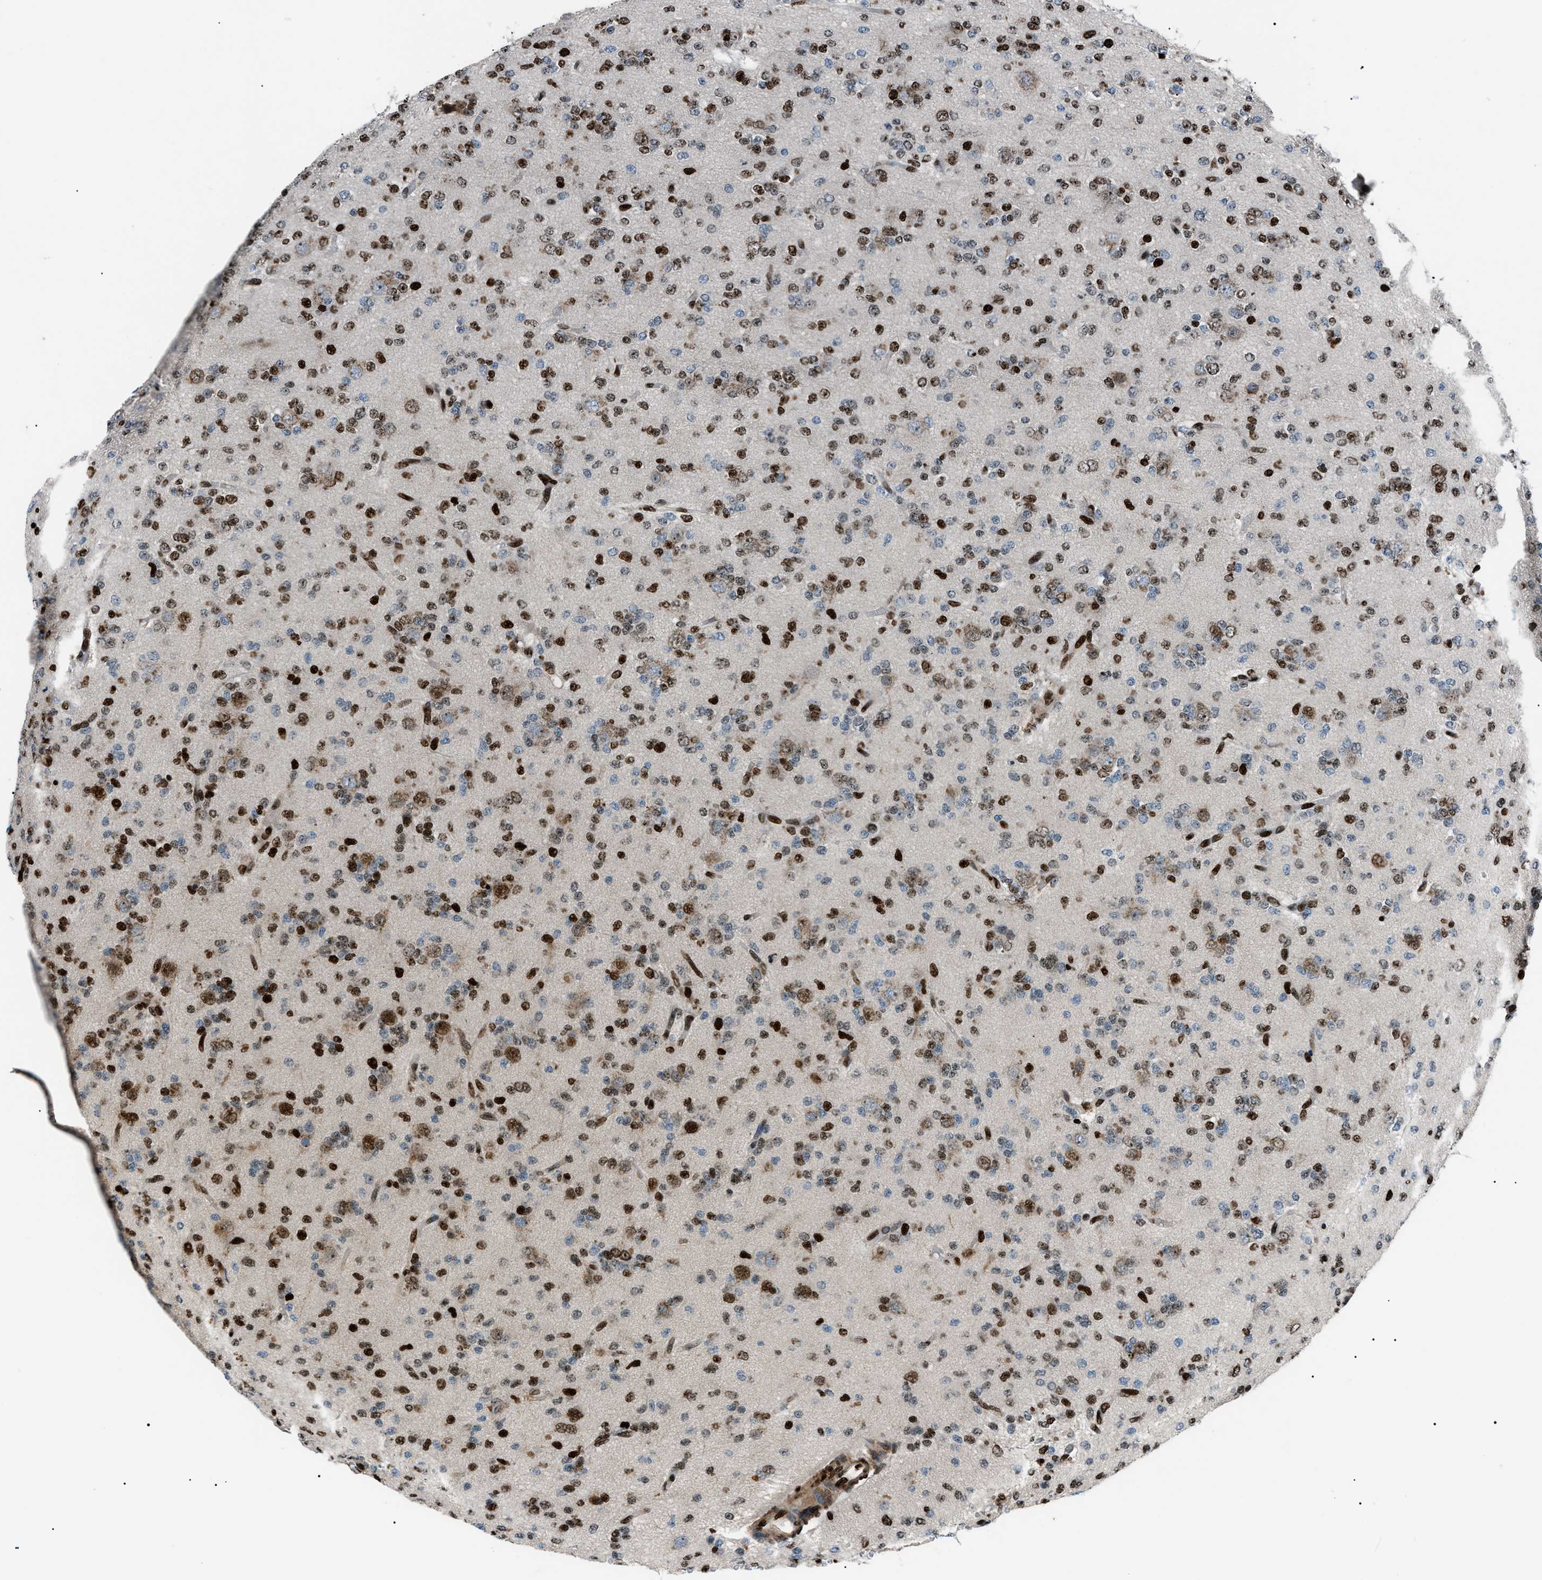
{"staining": {"intensity": "moderate", "quantity": ">75%", "location": "nuclear"}, "tissue": "glioma", "cell_type": "Tumor cells", "image_type": "cancer", "snomed": [{"axis": "morphology", "description": "Glioma, malignant, Low grade"}, {"axis": "topography", "description": "Brain"}], "caption": "Immunohistochemistry (IHC) image of malignant glioma (low-grade) stained for a protein (brown), which demonstrates medium levels of moderate nuclear positivity in about >75% of tumor cells.", "gene": "PRKX", "patient": {"sex": "male", "age": 38}}